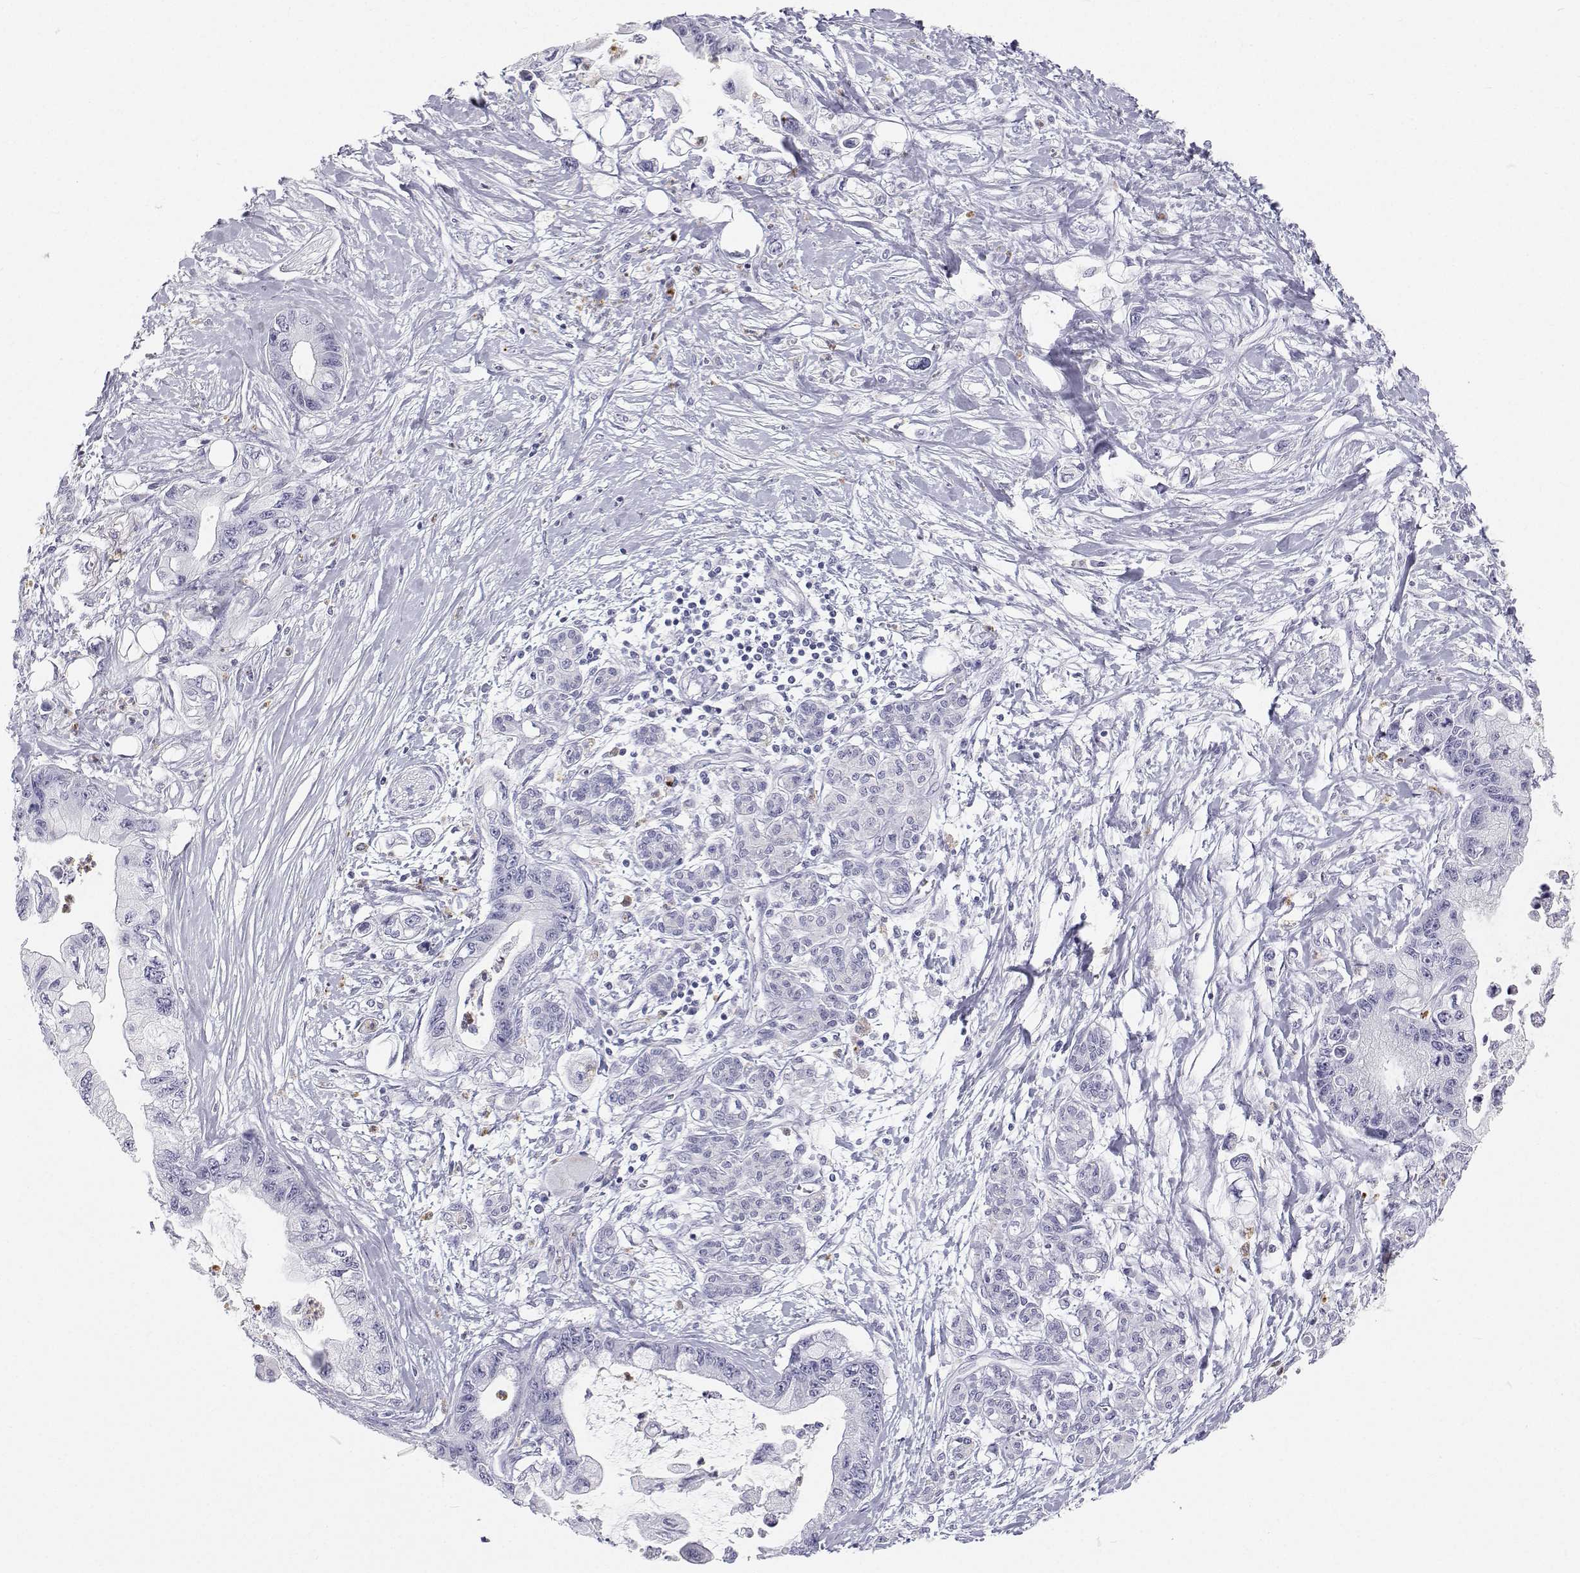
{"staining": {"intensity": "negative", "quantity": "none", "location": "none"}, "tissue": "pancreatic cancer", "cell_type": "Tumor cells", "image_type": "cancer", "snomed": [{"axis": "morphology", "description": "Adenocarcinoma, NOS"}, {"axis": "topography", "description": "Pancreas"}], "caption": "Pancreatic cancer (adenocarcinoma) stained for a protein using IHC displays no expression tumor cells.", "gene": "SFTPB", "patient": {"sex": "male", "age": 61}}